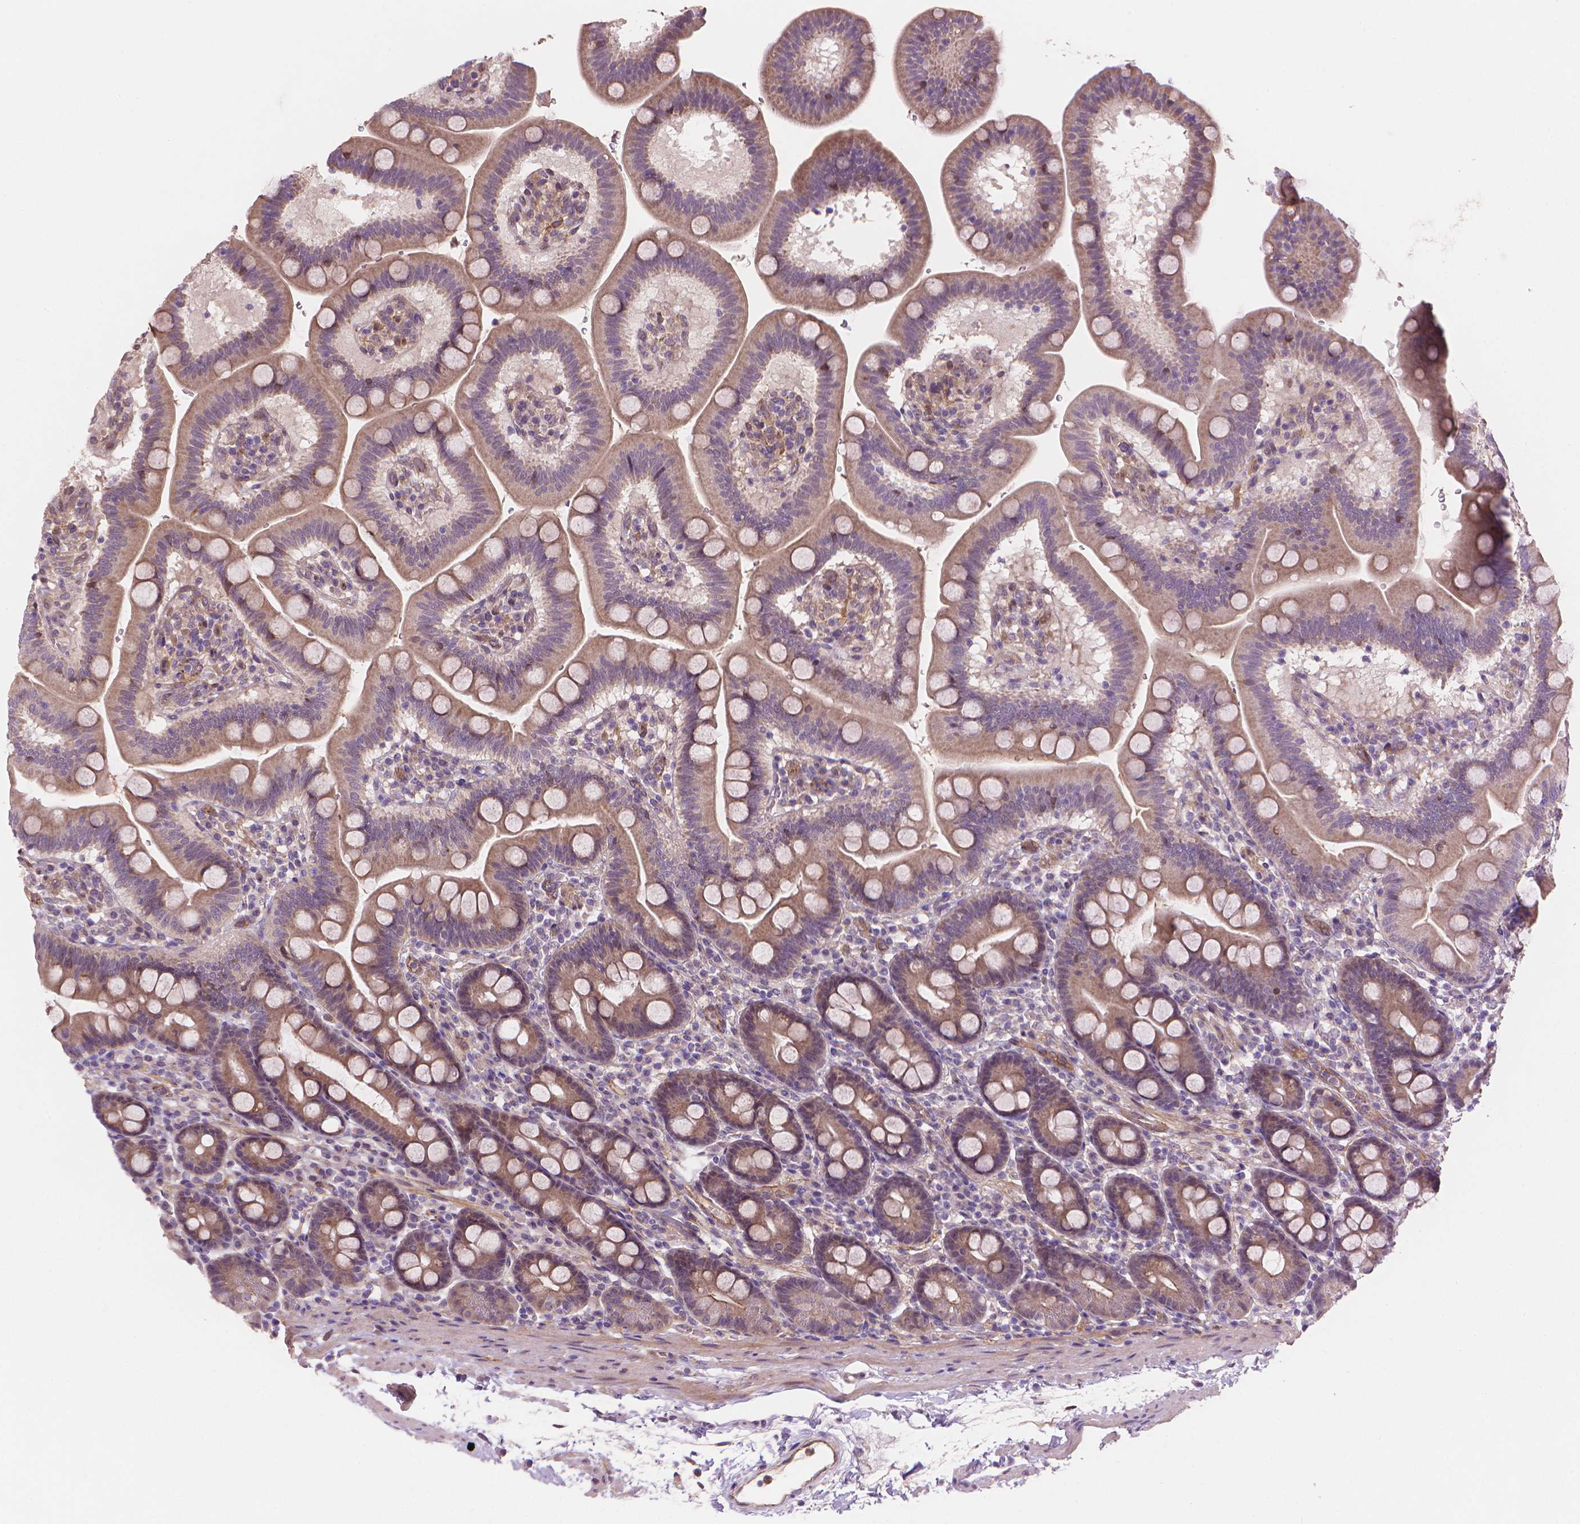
{"staining": {"intensity": "weak", "quantity": ">75%", "location": "cytoplasmic/membranous"}, "tissue": "duodenum", "cell_type": "Glandular cells", "image_type": "normal", "snomed": [{"axis": "morphology", "description": "Normal tissue, NOS"}, {"axis": "topography", "description": "Duodenum"}], "caption": "Immunohistochemistry (IHC) (DAB (3,3'-diaminobenzidine)) staining of normal human duodenum displays weak cytoplasmic/membranous protein expression in approximately >75% of glandular cells.", "gene": "AMMECR1L", "patient": {"sex": "male", "age": 59}}